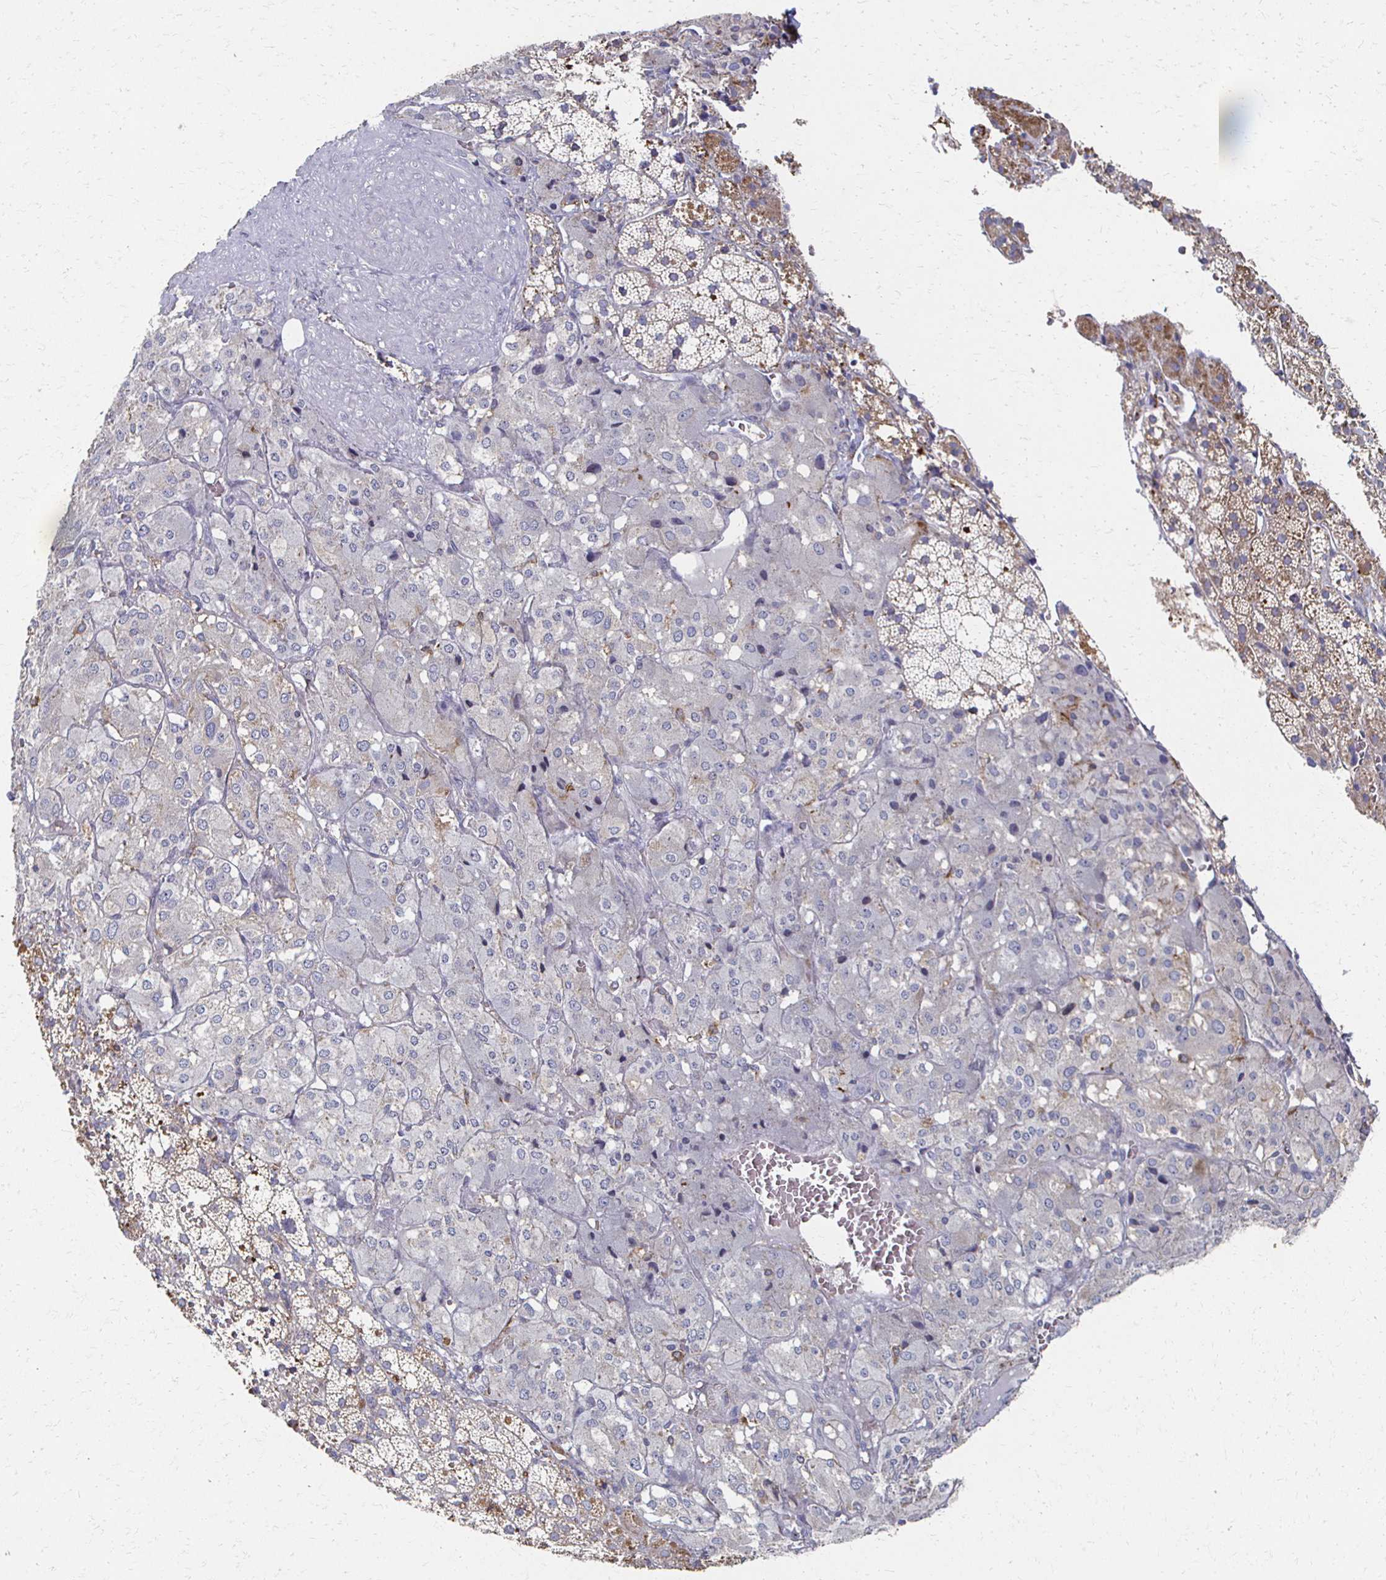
{"staining": {"intensity": "moderate", "quantity": "25%-75%", "location": "cytoplasmic/membranous"}, "tissue": "adrenal gland", "cell_type": "Glandular cells", "image_type": "normal", "snomed": [{"axis": "morphology", "description": "Normal tissue, NOS"}, {"axis": "topography", "description": "Adrenal gland"}], "caption": "Immunohistochemical staining of normal human adrenal gland exhibits moderate cytoplasmic/membranous protein expression in about 25%-75% of glandular cells.", "gene": "CX3CR1", "patient": {"sex": "male", "age": 53}}